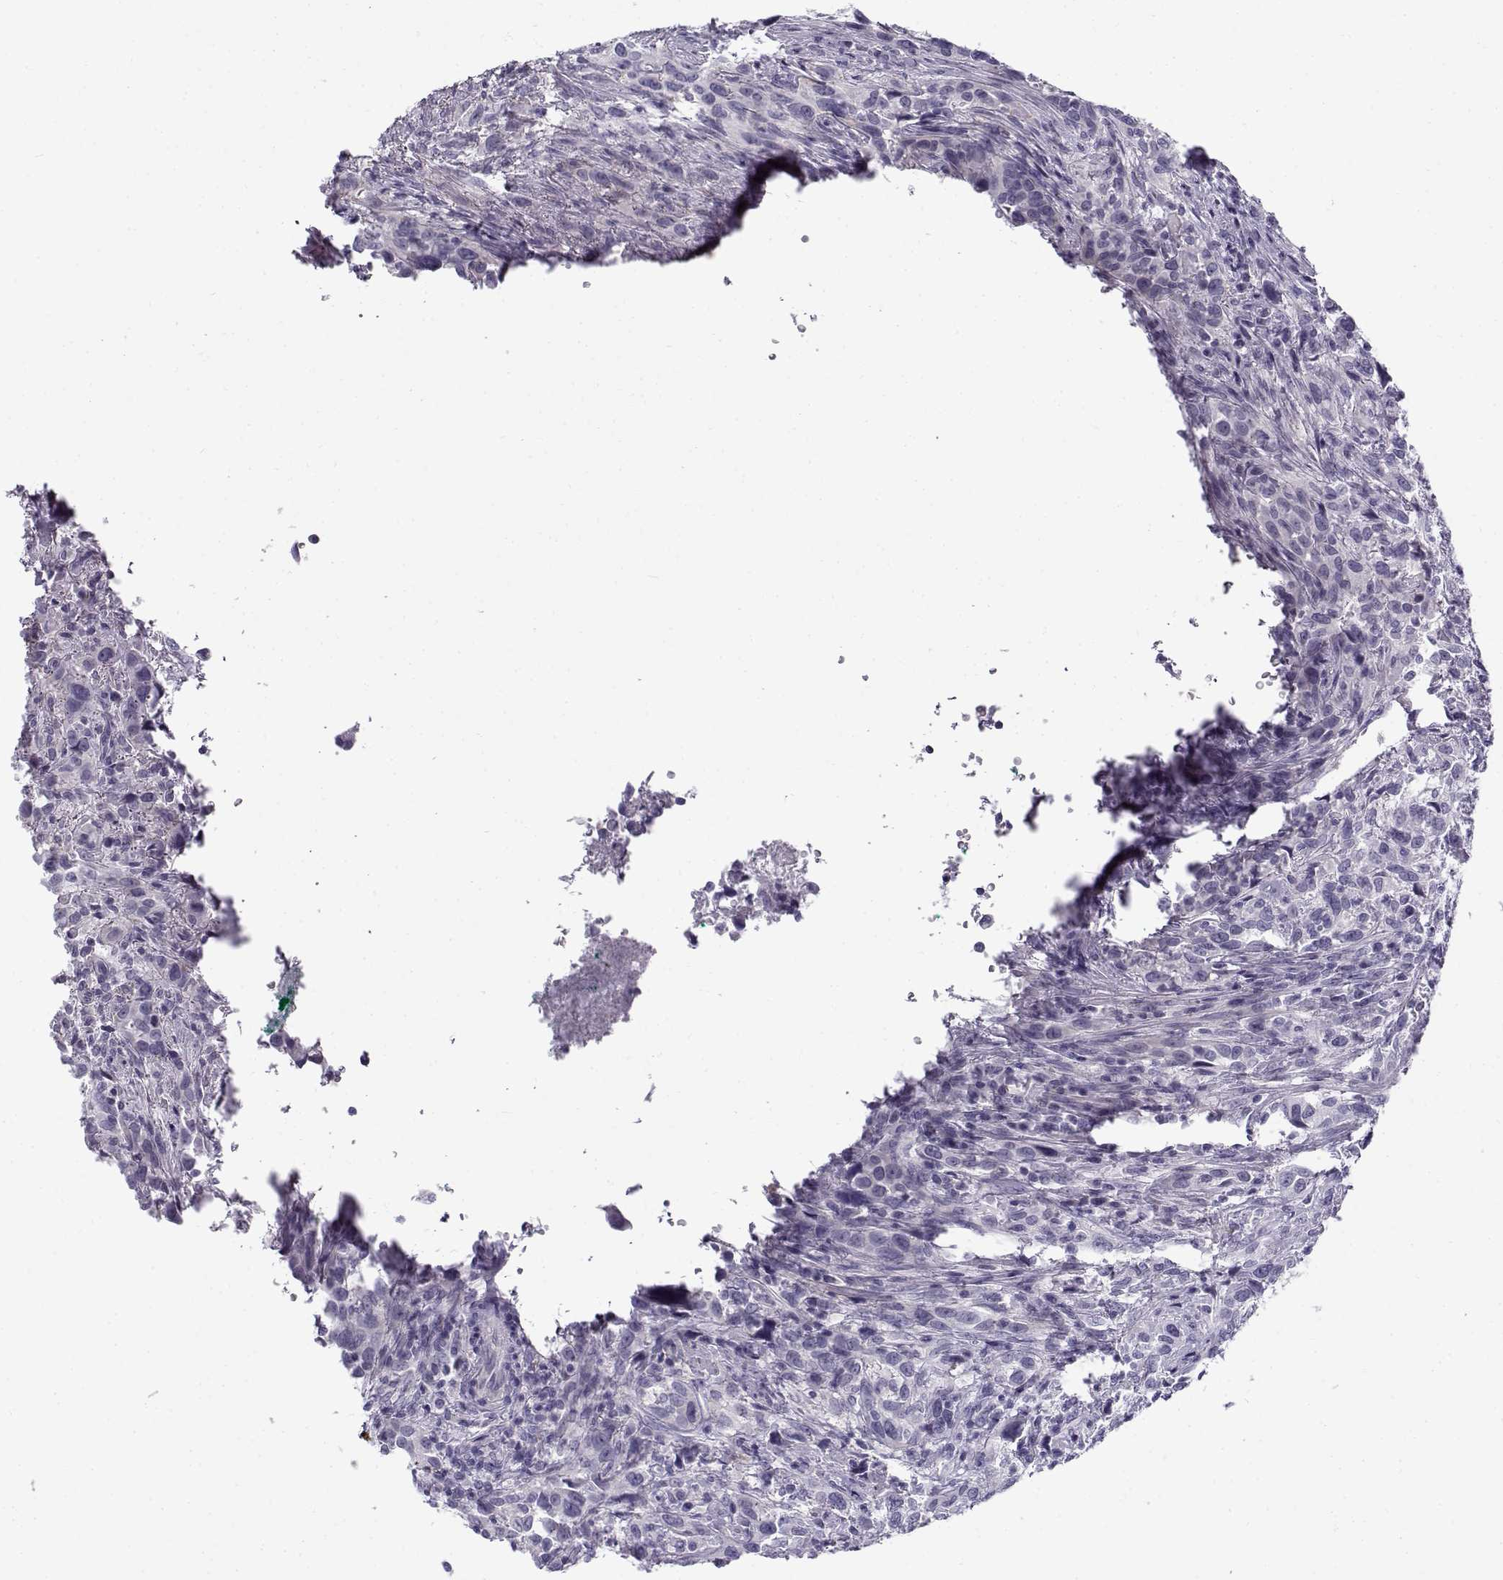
{"staining": {"intensity": "negative", "quantity": "none", "location": "none"}, "tissue": "urothelial cancer", "cell_type": "Tumor cells", "image_type": "cancer", "snomed": [{"axis": "morphology", "description": "Urothelial carcinoma, NOS"}, {"axis": "morphology", "description": "Urothelial carcinoma, High grade"}, {"axis": "topography", "description": "Urinary bladder"}], "caption": "A high-resolution image shows immunohistochemistry staining of high-grade urothelial carcinoma, which demonstrates no significant expression in tumor cells.", "gene": "GTSF1L", "patient": {"sex": "female", "age": 64}}